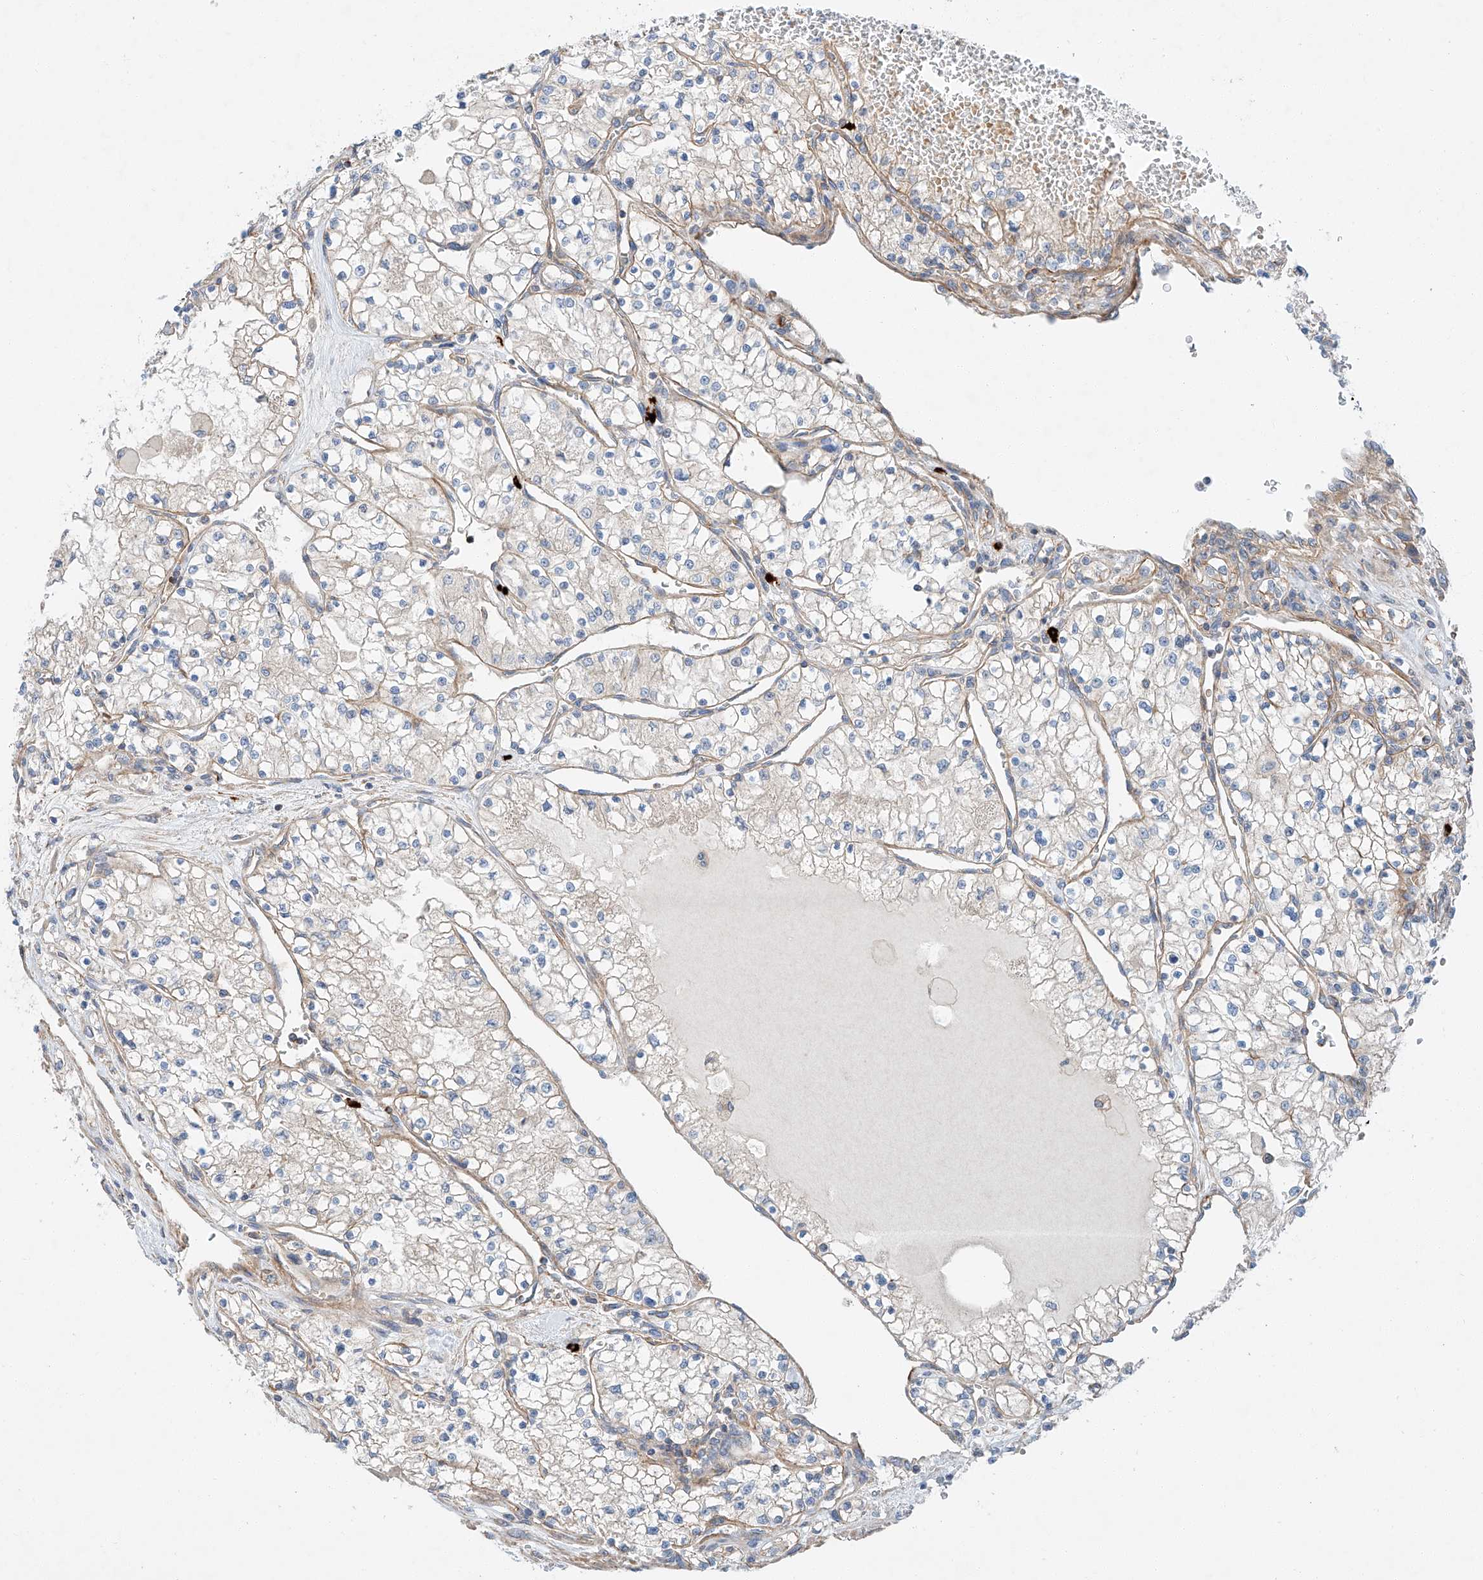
{"staining": {"intensity": "negative", "quantity": "none", "location": "none"}, "tissue": "renal cancer", "cell_type": "Tumor cells", "image_type": "cancer", "snomed": [{"axis": "morphology", "description": "Normal tissue, NOS"}, {"axis": "morphology", "description": "Adenocarcinoma, NOS"}, {"axis": "topography", "description": "Kidney"}], "caption": "This is an IHC photomicrograph of human renal cancer (adenocarcinoma). There is no staining in tumor cells.", "gene": "MINDY4", "patient": {"sex": "male", "age": 68}}